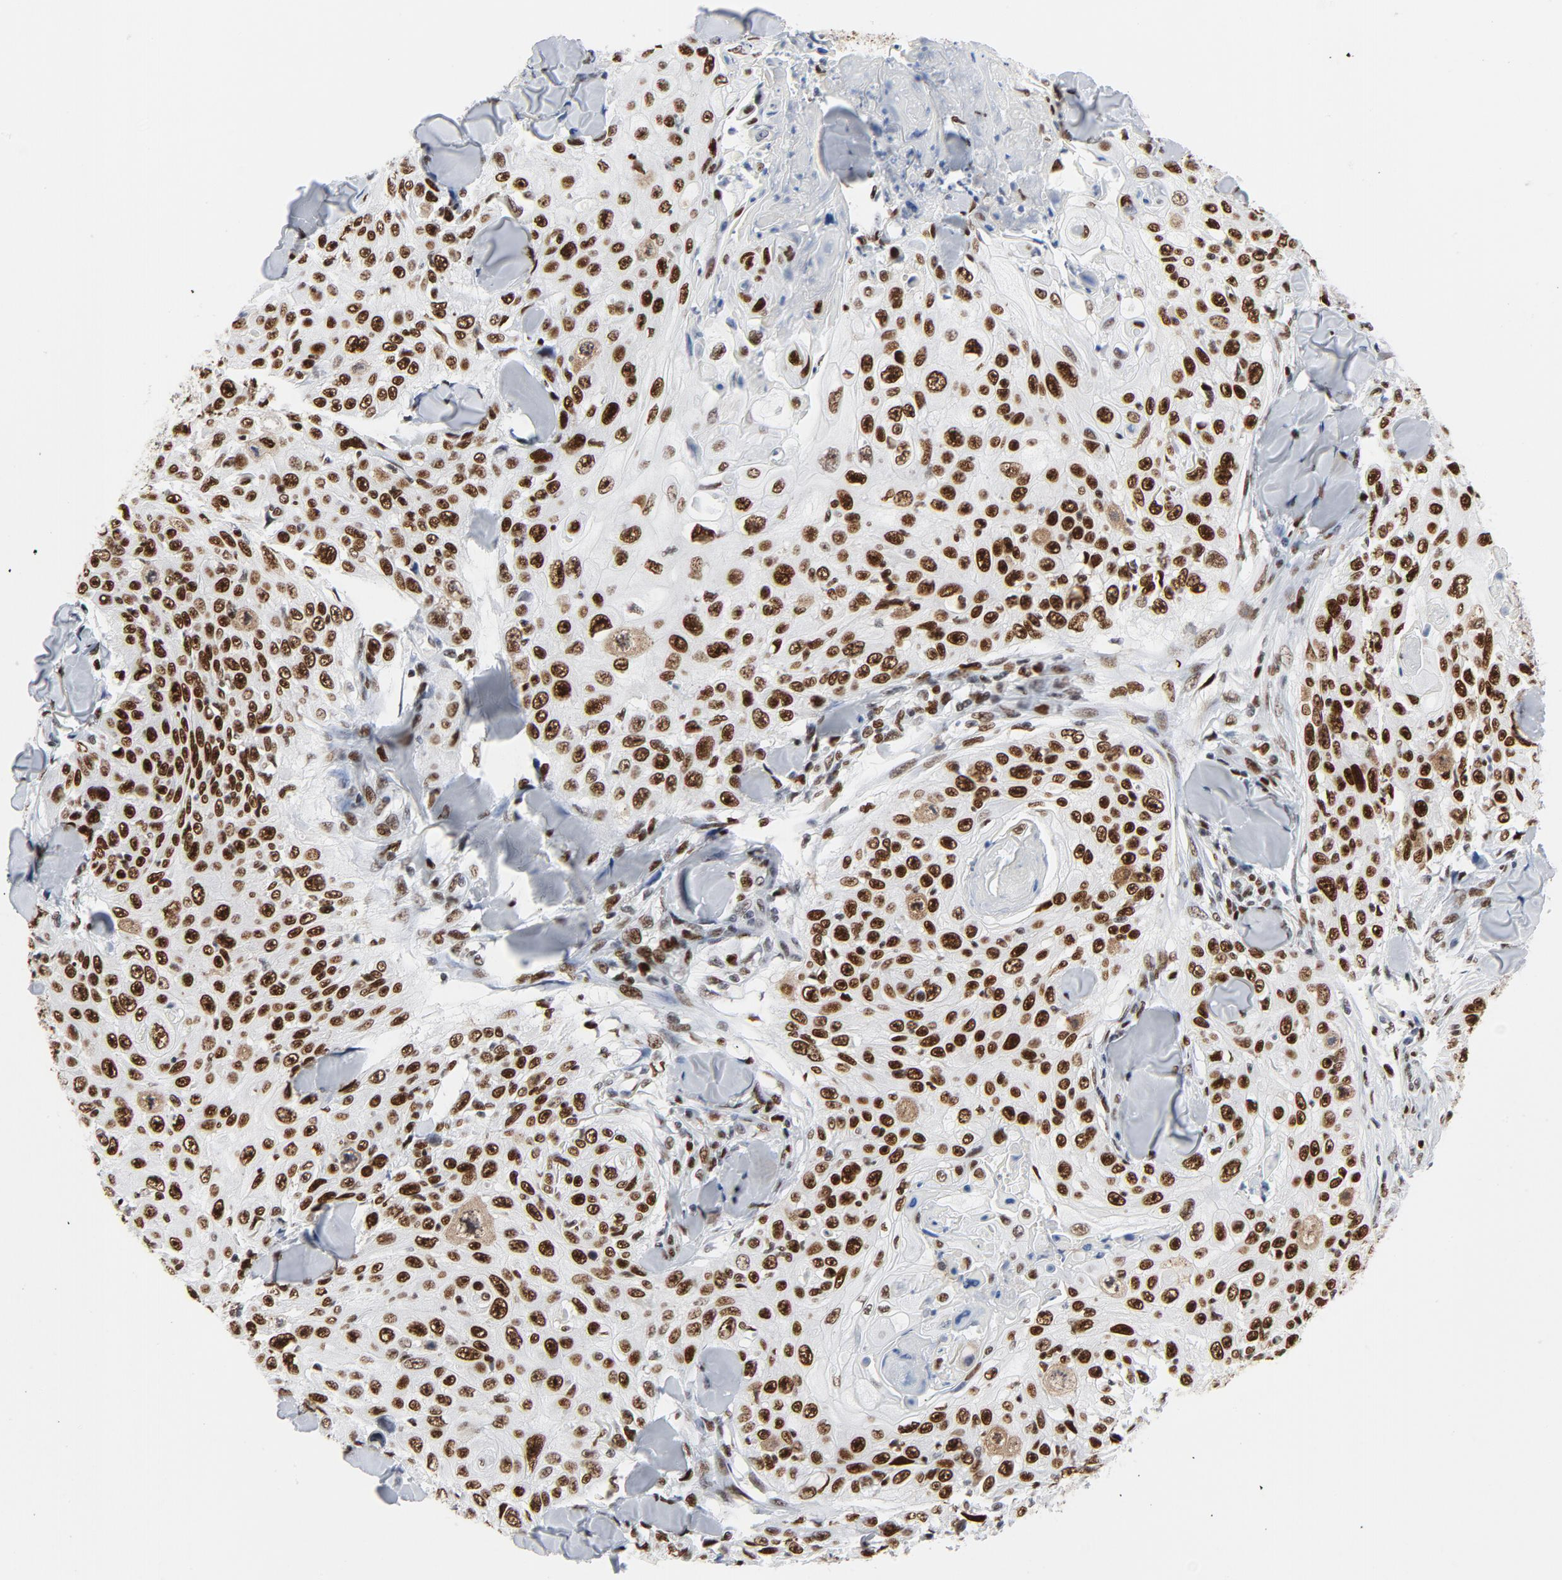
{"staining": {"intensity": "strong", "quantity": ">75%", "location": "nuclear"}, "tissue": "skin cancer", "cell_type": "Tumor cells", "image_type": "cancer", "snomed": [{"axis": "morphology", "description": "Squamous cell carcinoma, NOS"}, {"axis": "topography", "description": "Skin"}], "caption": "A brown stain highlights strong nuclear staining of a protein in human skin cancer (squamous cell carcinoma) tumor cells.", "gene": "POLD1", "patient": {"sex": "male", "age": 86}}